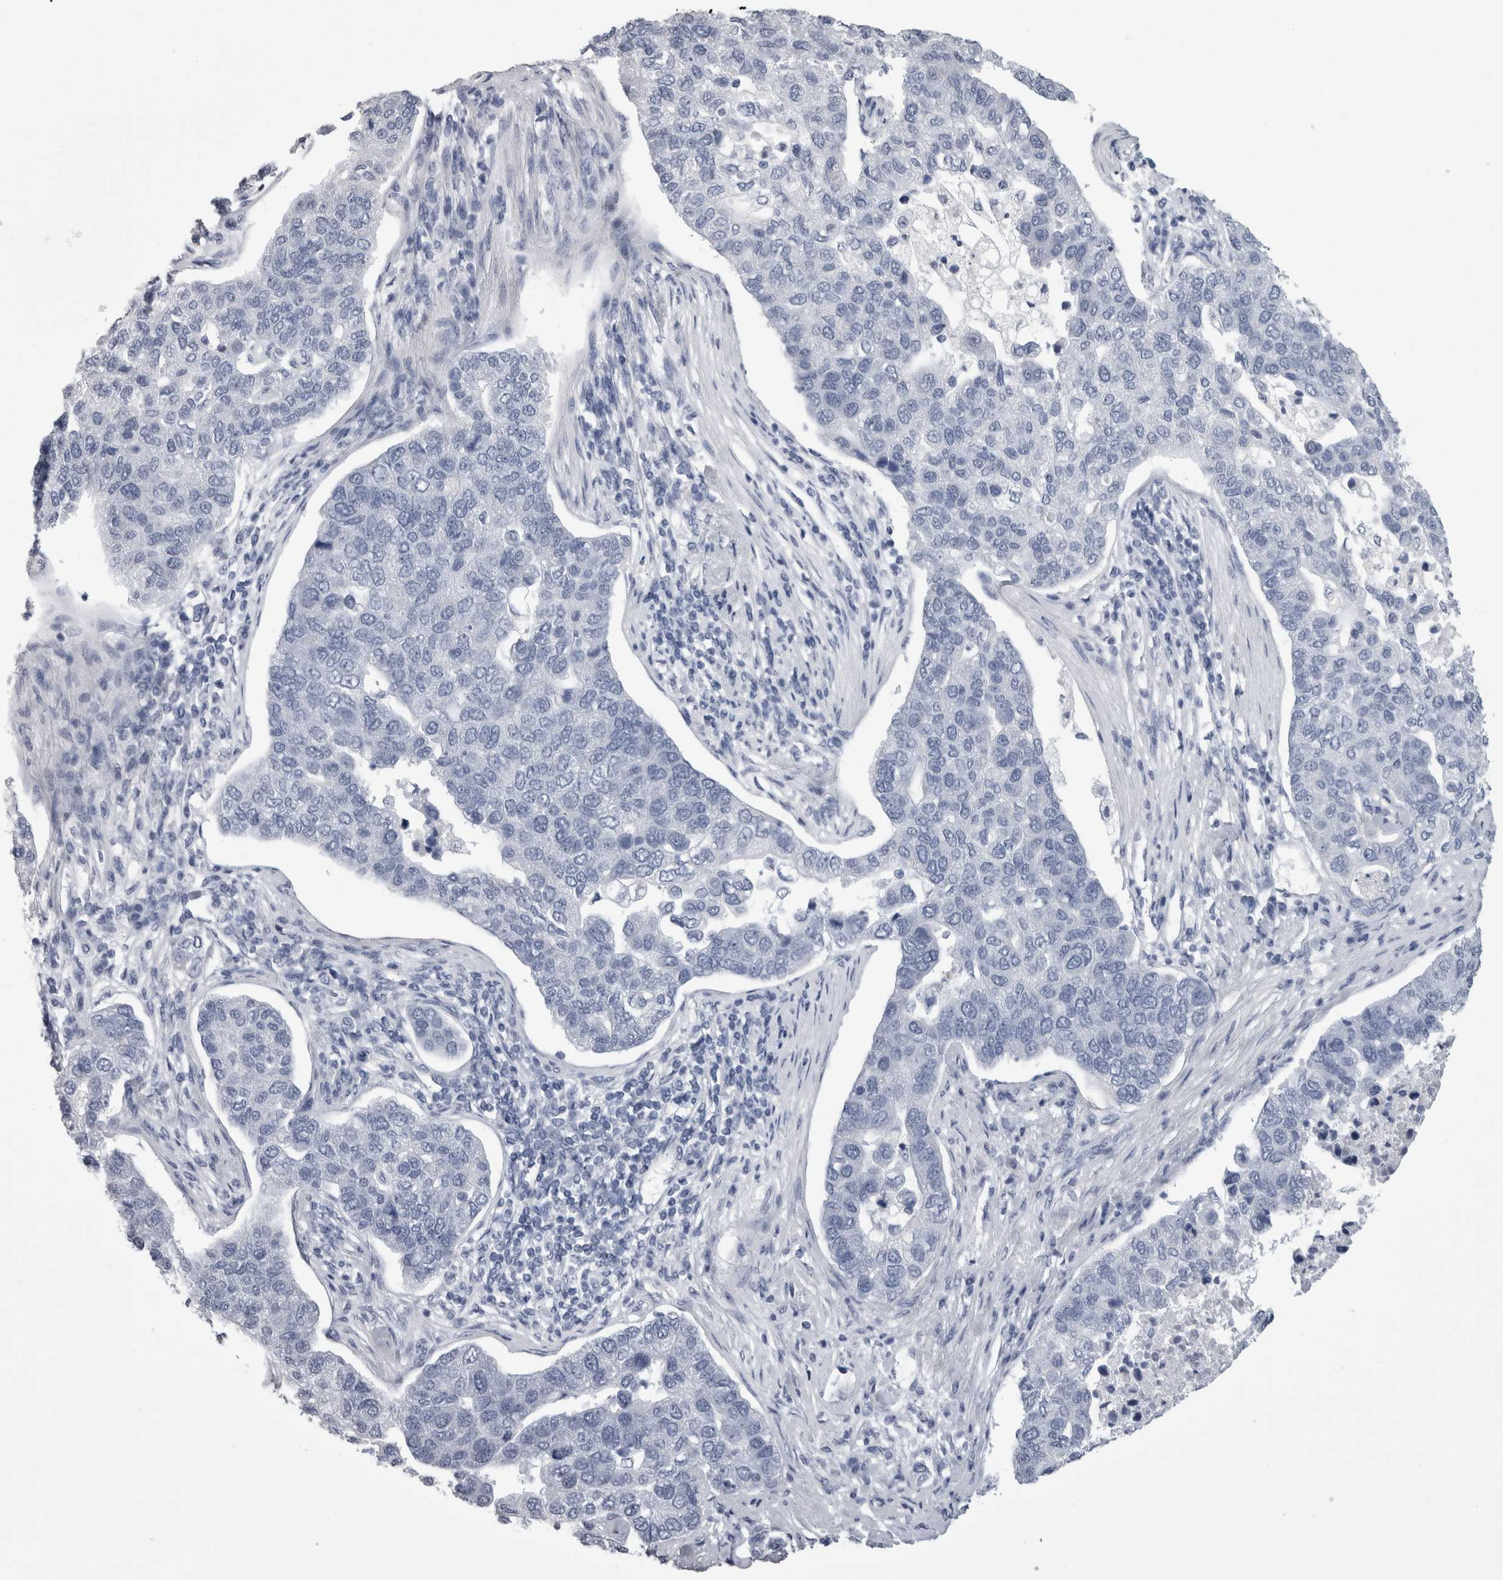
{"staining": {"intensity": "negative", "quantity": "none", "location": "none"}, "tissue": "pancreatic cancer", "cell_type": "Tumor cells", "image_type": "cancer", "snomed": [{"axis": "morphology", "description": "Adenocarcinoma, NOS"}, {"axis": "topography", "description": "Pancreas"}], "caption": "Pancreatic cancer was stained to show a protein in brown. There is no significant expression in tumor cells. (Stains: DAB immunohistochemistry with hematoxylin counter stain, Microscopy: brightfield microscopy at high magnification).", "gene": "ALDH8A1", "patient": {"sex": "female", "age": 61}}